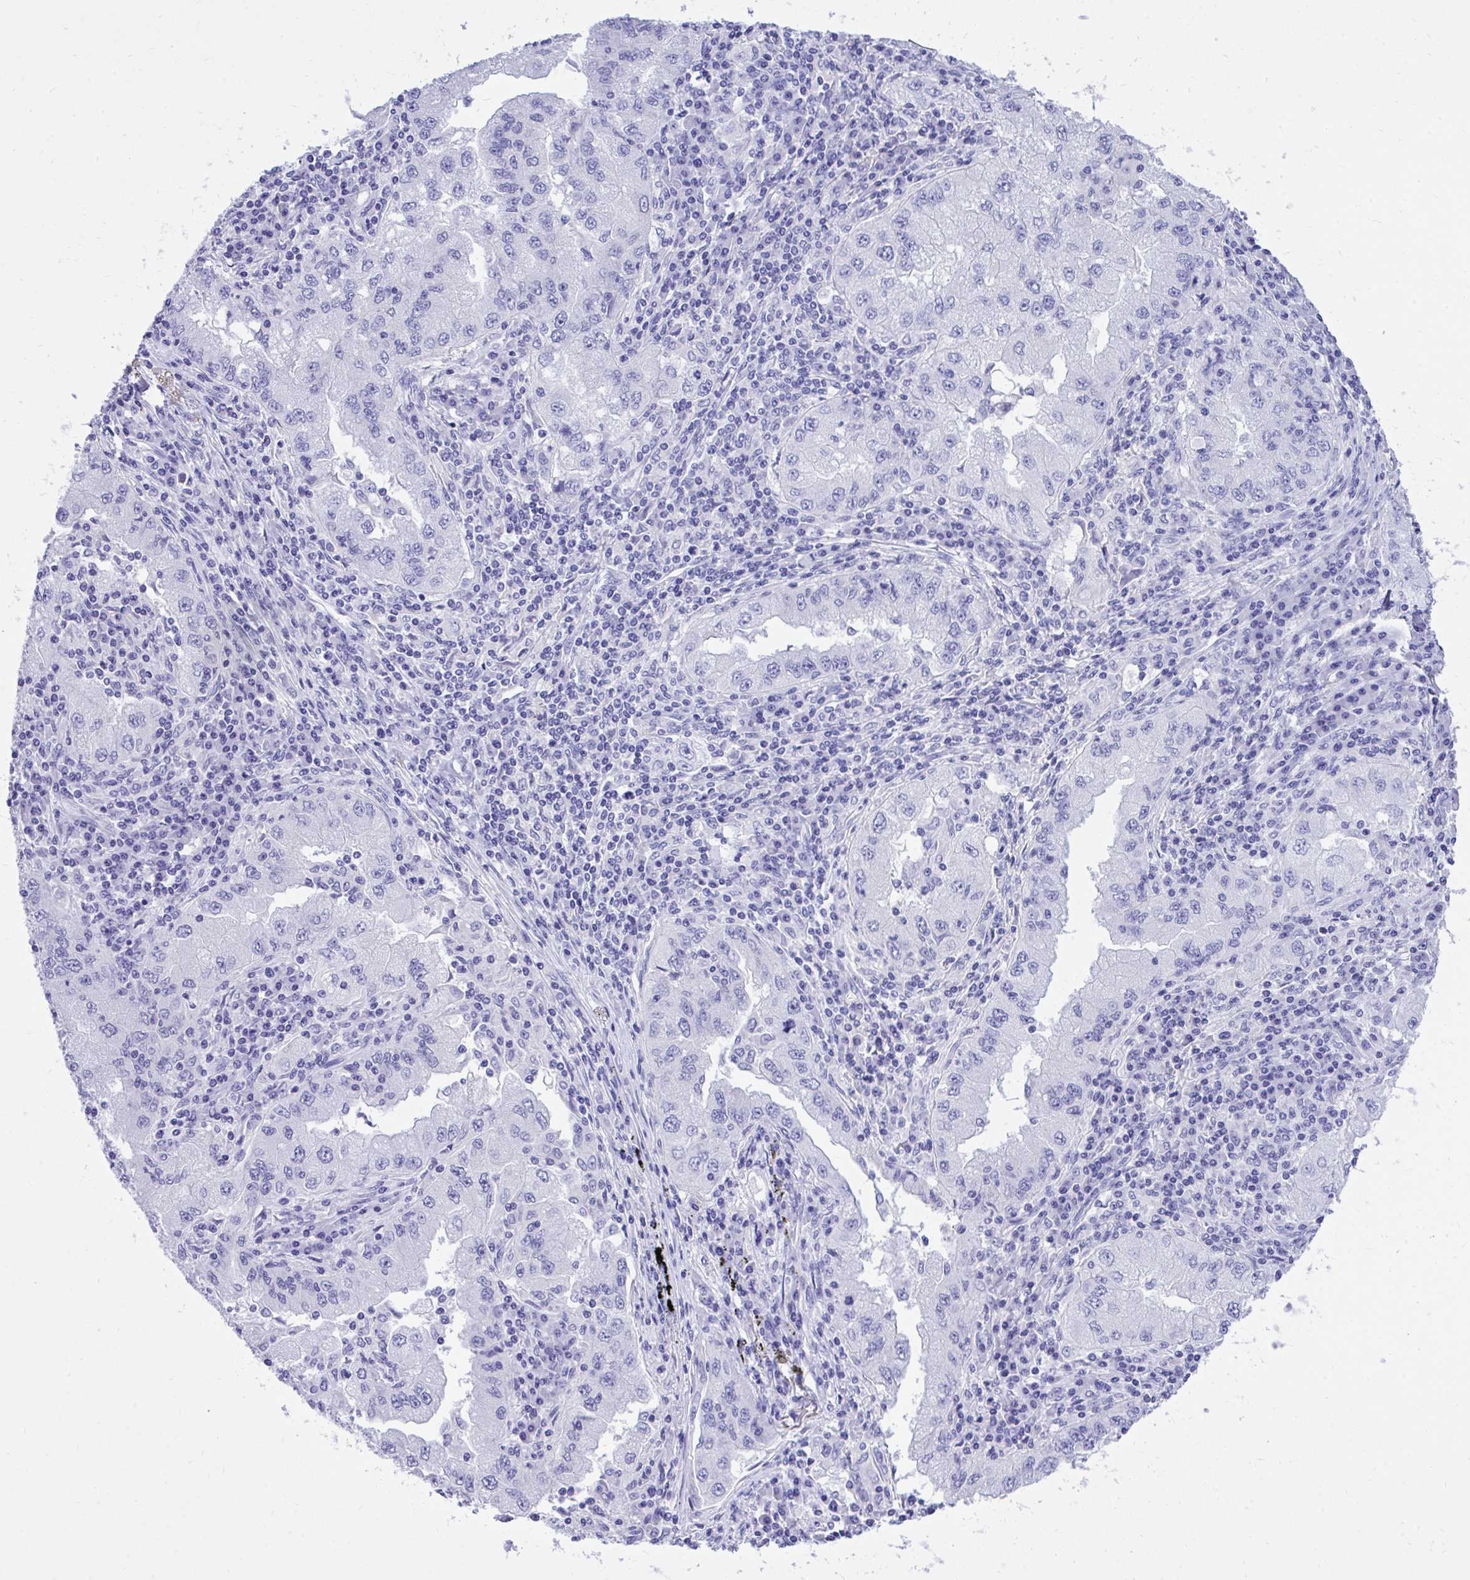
{"staining": {"intensity": "negative", "quantity": "none", "location": "none"}, "tissue": "lung cancer", "cell_type": "Tumor cells", "image_type": "cancer", "snomed": [{"axis": "morphology", "description": "Adenocarcinoma, NOS"}, {"axis": "morphology", "description": "Adenocarcinoma primary or metastatic"}, {"axis": "topography", "description": "Lung"}], "caption": "This photomicrograph is of lung adenocarcinoma primary or metastatic stained with immunohistochemistry (IHC) to label a protein in brown with the nuclei are counter-stained blue. There is no positivity in tumor cells.", "gene": "MON1A", "patient": {"sex": "male", "age": 74}}